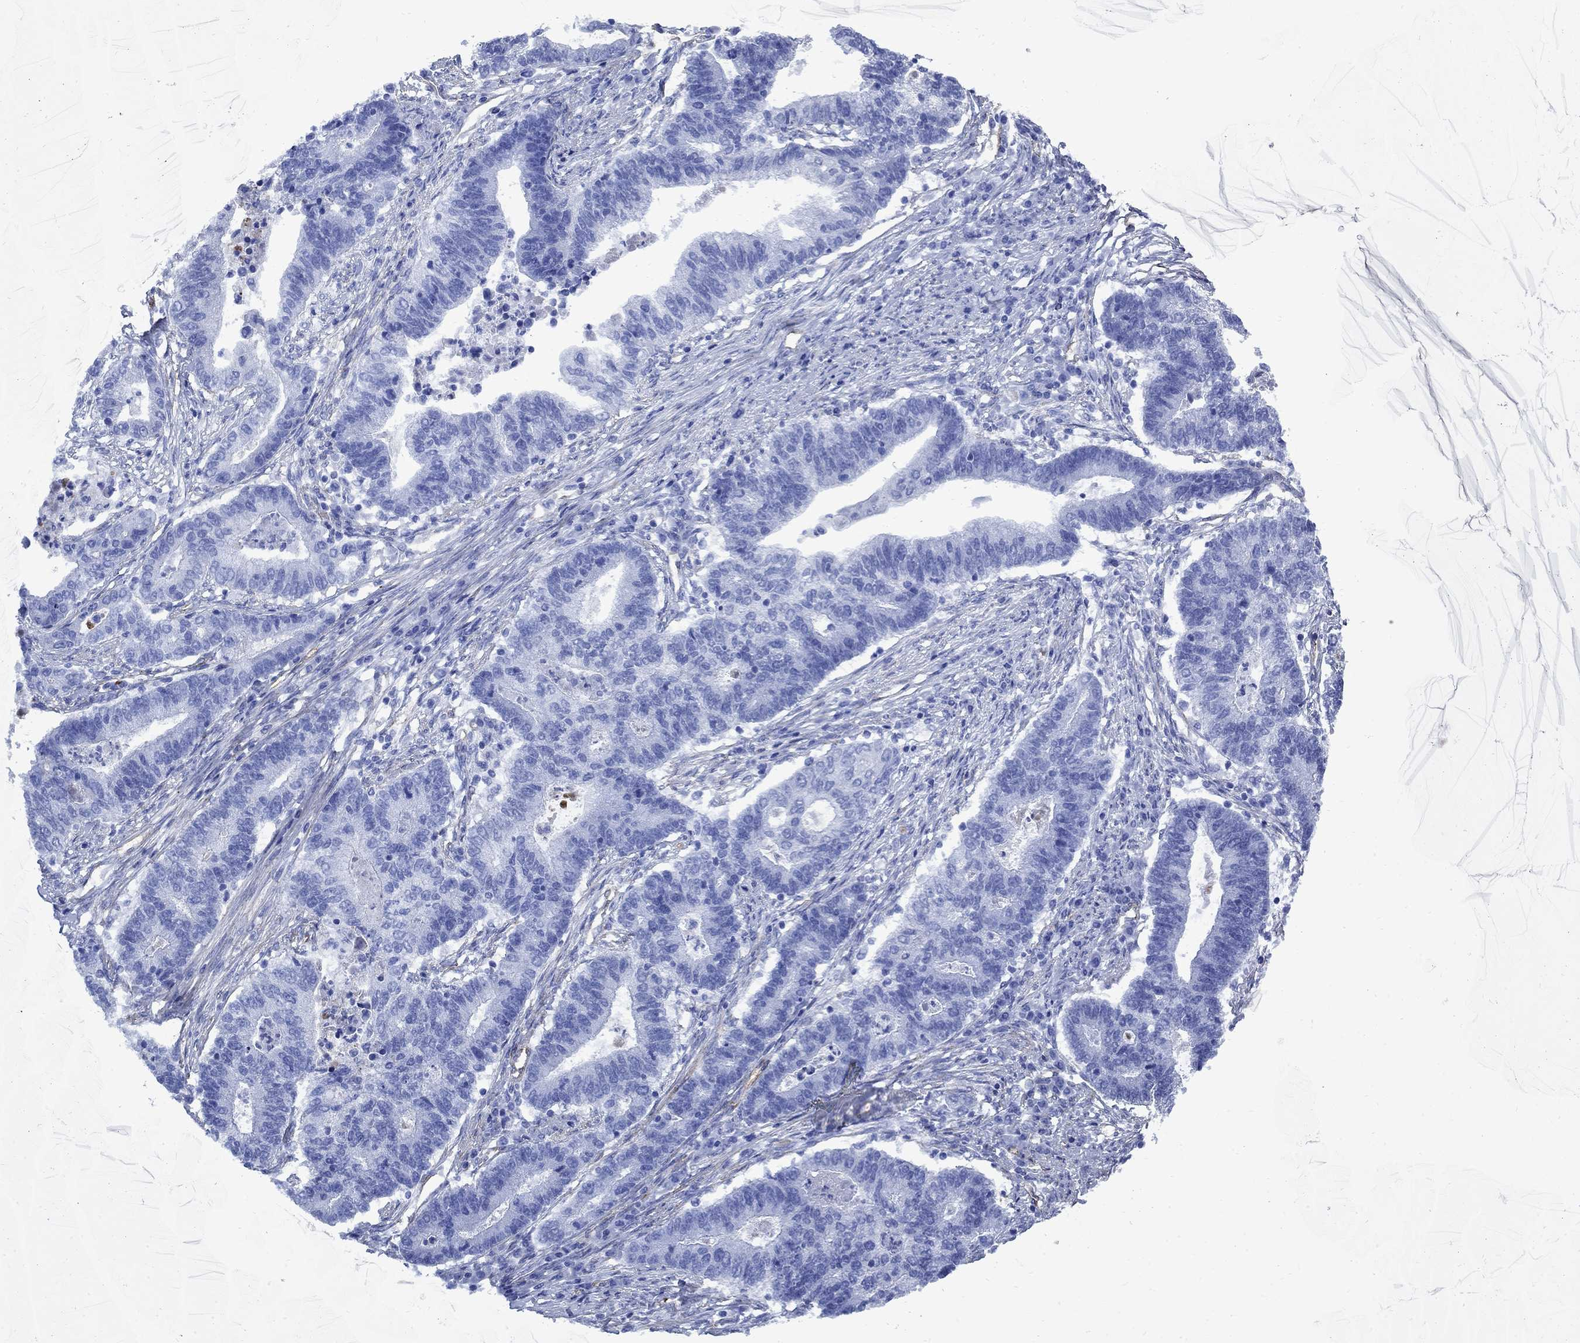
{"staining": {"intensity": "negative", "quantity": "none", "location": "none"}, "tissue": "endometrial cancer", "cell_type": "Tumor cells", "image_type": "cancer", "snomed": [{"axis": "morphology", "description": "Adenocarcinoma, NOS"}, {"axis": "topography", "description": "Uterus"}, {"axis": "topography", "description": "Endometrium"}], "caption": "Human adenocarcinoma (endometrial) stained for a protein using immunohistochemistry exhibits no expression in tumor cells.", "gene": "VTN", "patient": {"sex": "female", "age": 54}}